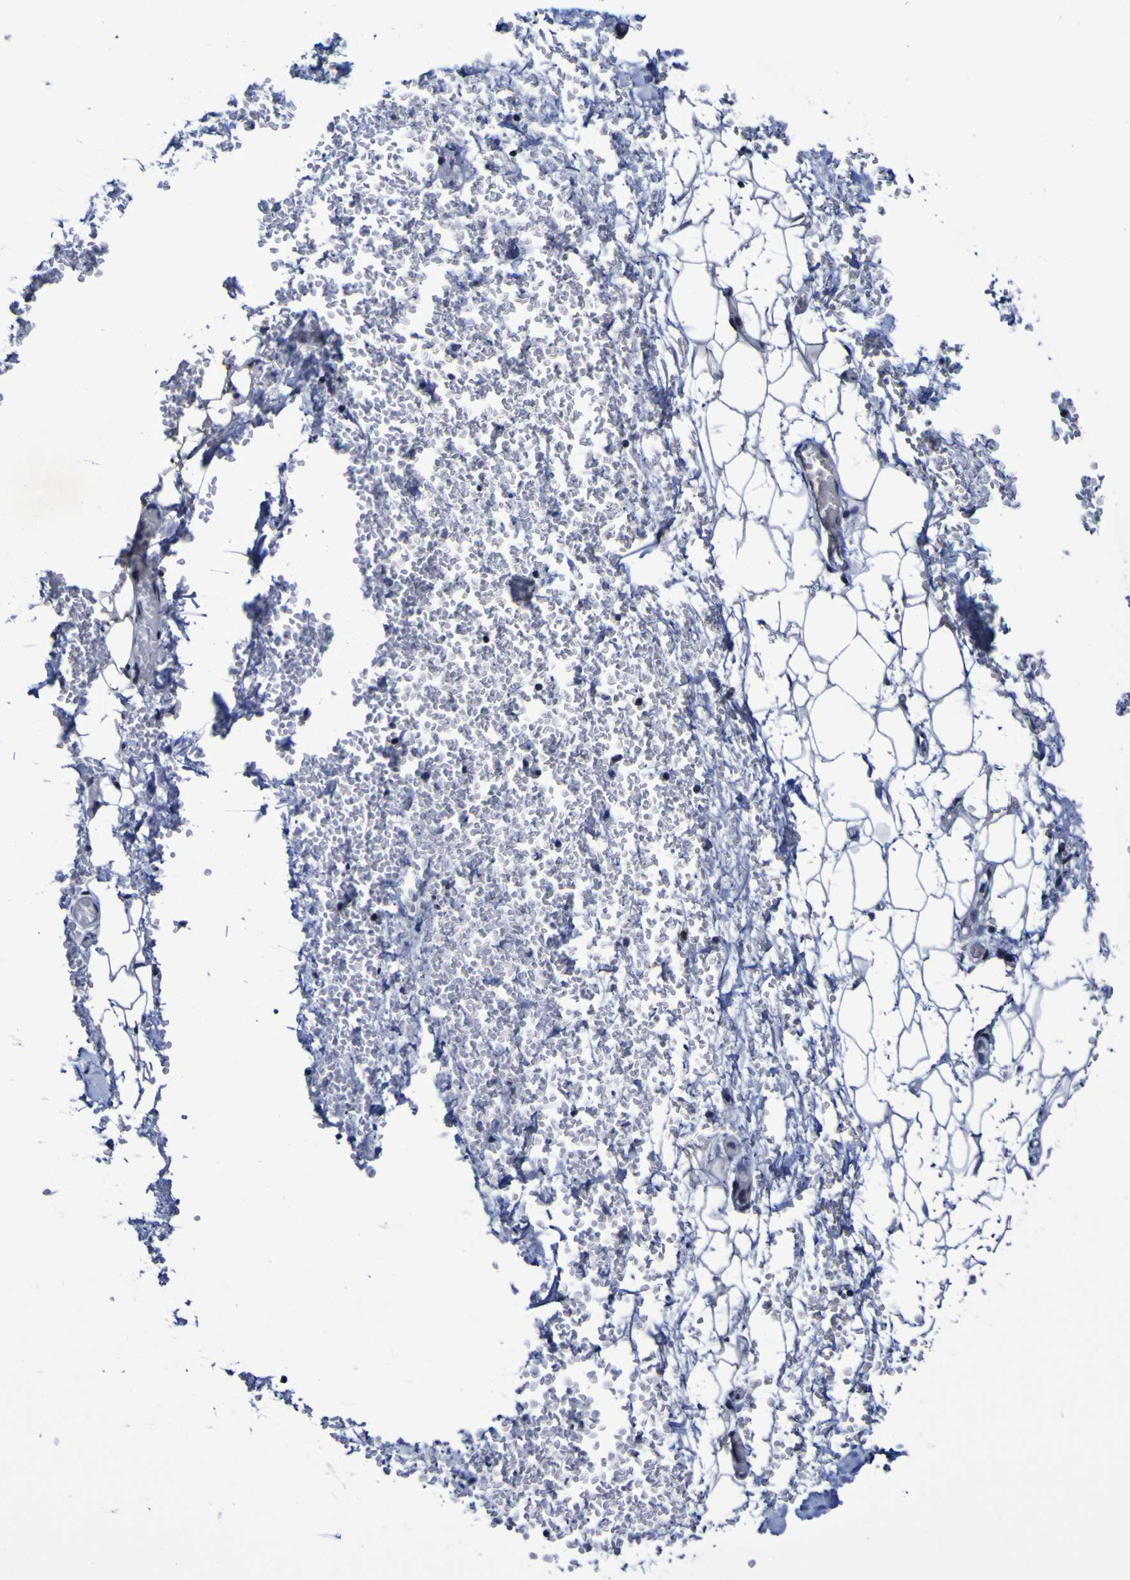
{"staining": {"intensity": "moderate", "quantity": ">75%", "location": "nuclear"}, "tissue": "adipose tissue", "cell_type": "Adipocytes", "image_type": "normal", "snomed": [{"axis": "morphology", "description": "Normal tissue, NOS"}, {"axis": "morphology", "description": "Adenocarcinoma, NOS"}, {"axis": "topography", "description": "Esophagus"}], "caption": "Immunohistochemical staining of benign human adipose tissue reveals medium levels of moderate nuclear positivity in about >75% of adipocytes.", "gene": "MBD3", "patient": {"sex": "male", "age": 62}}